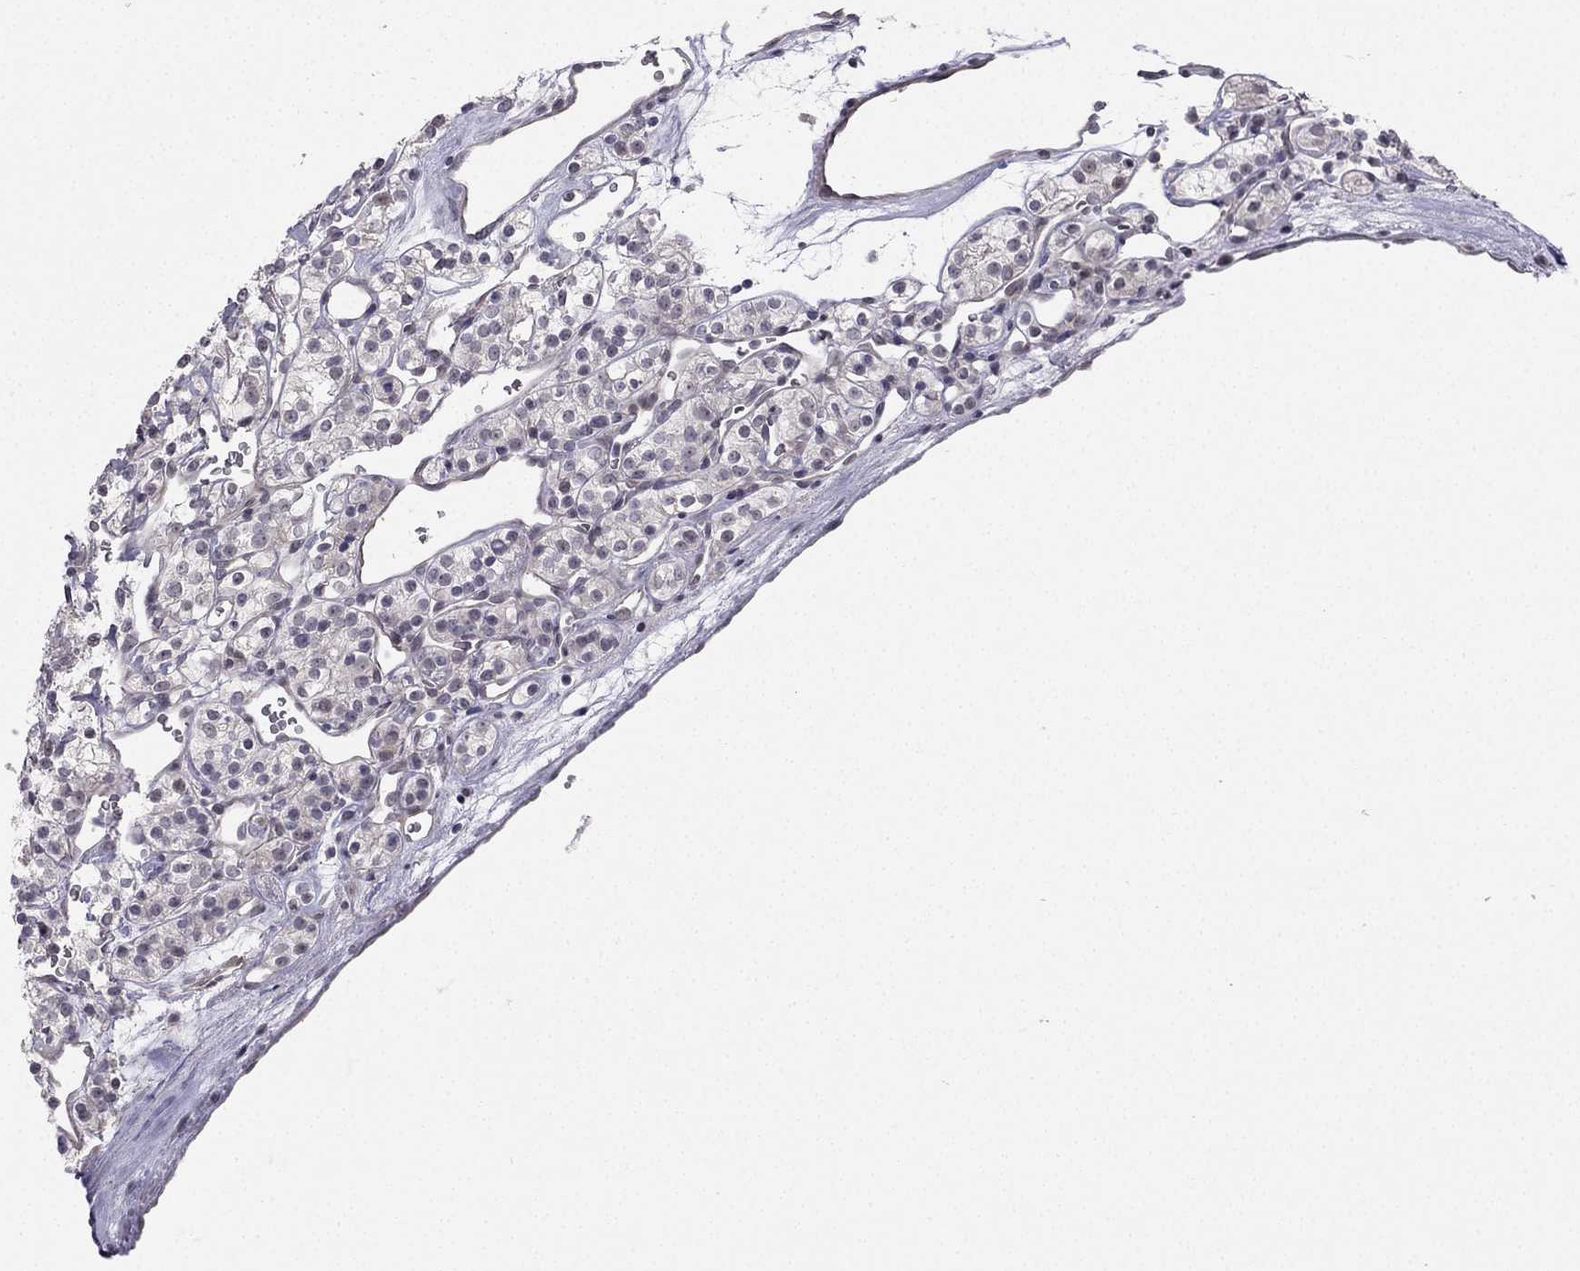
{"staining": {"intensity": "negative", "quantity": "none", "location": "none"}, "tissue": "renal cancer", "cell_type": "Tumor cells", "image_type": "cancer", "snomed": [{"axis": "morphology", "description": "Adenocarcinoma, NOS"}, {"axis": "topography", "description": "Kidney"}], "caption": "Renal cancer (adenocarcinoma) stained for a protein using immunohistochemistry (IHC) displays no expression tumor cells.", "gene": "CHST8", "patient": {"sex": "male", "age": 77}}